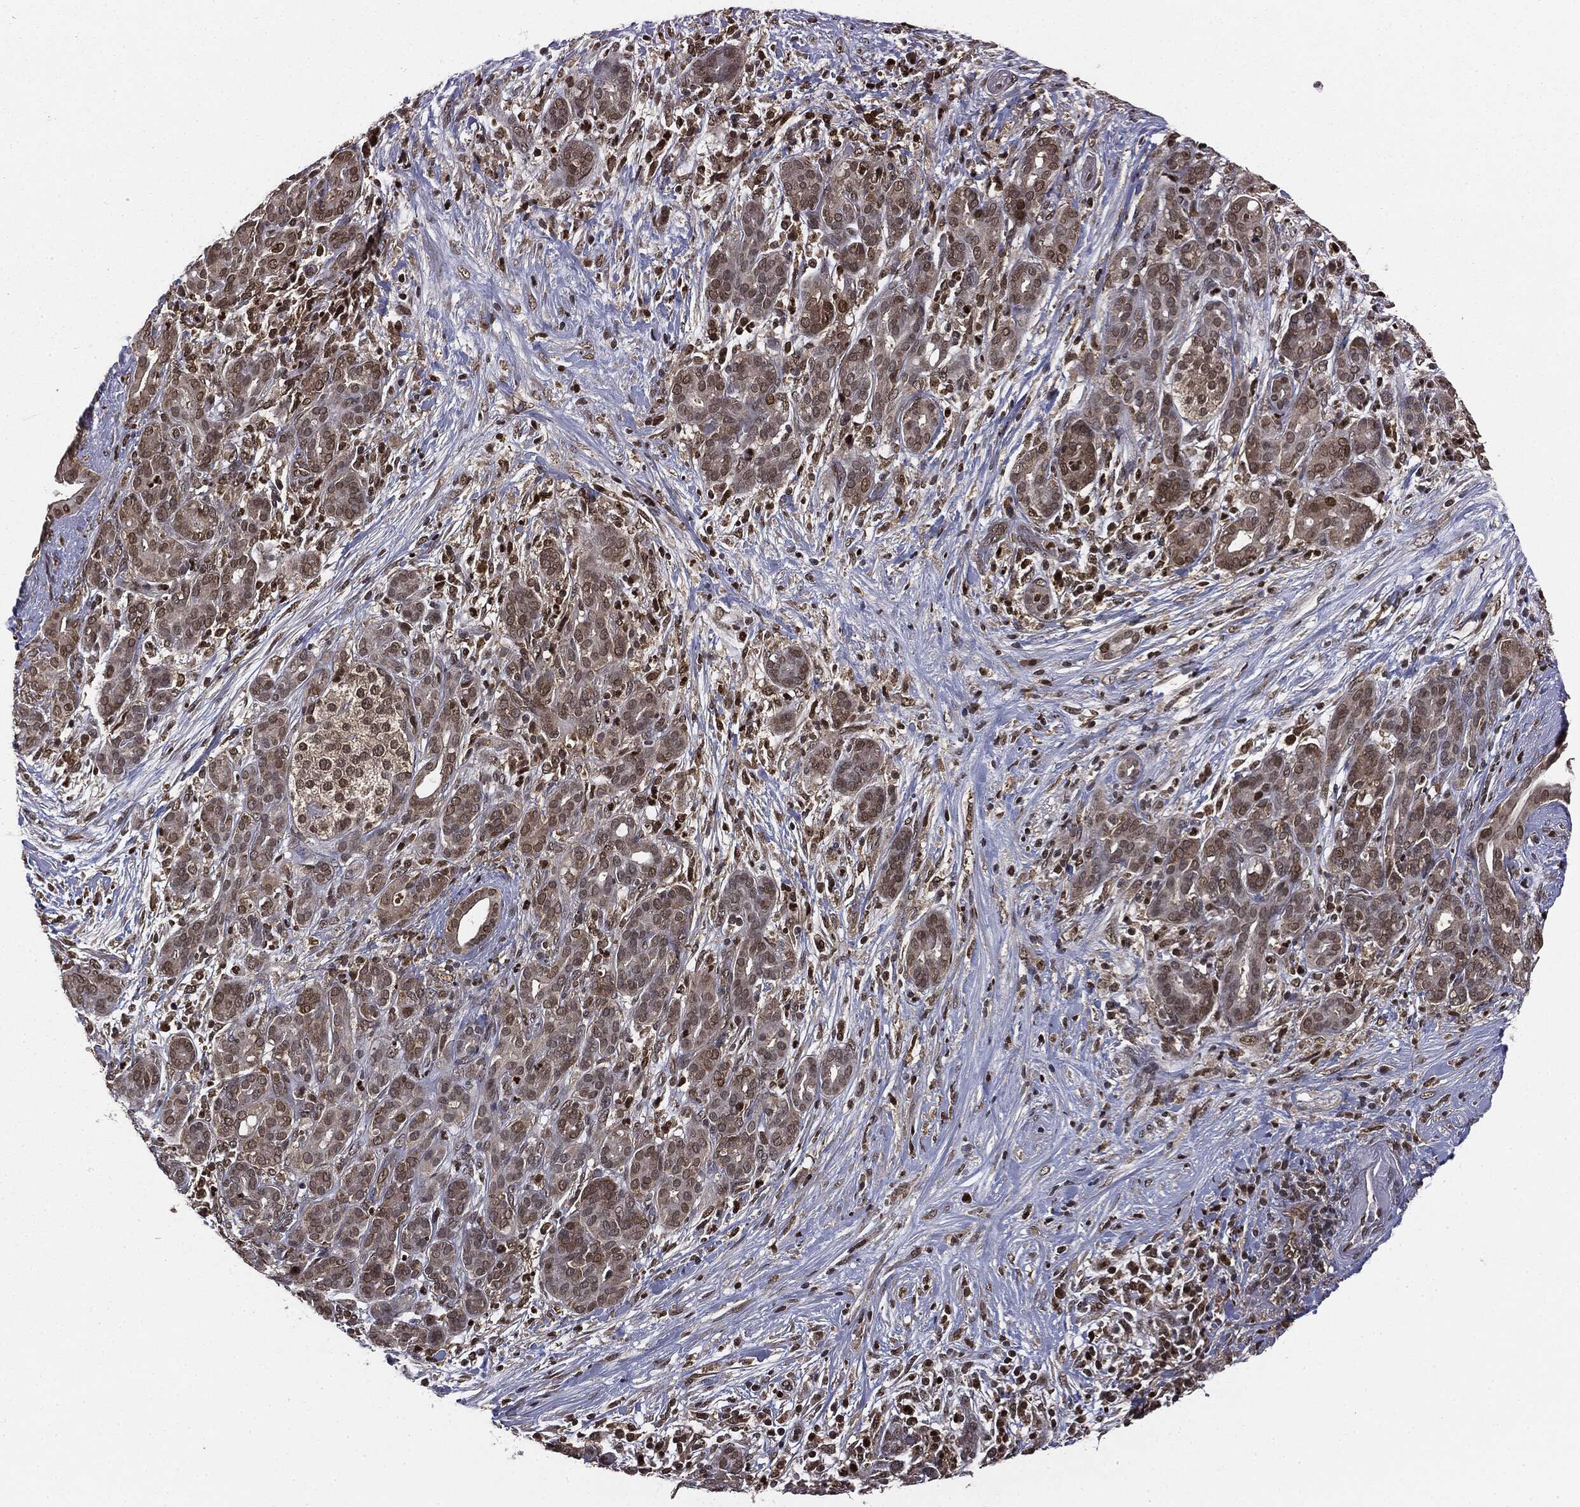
{"staining": {"intensity": "moderate", "quantity": "<25%", "location": "cytoplasmic/membranous,nuclear"}, "tissue": "pancreatic cancer", "cell_type": "Tumor cells", "image_type": "cancer", "snomed": [{"axis": "morphology", "description": "Adenocarcinoma, NOS"}, {"axis": "topography", "description": "Pancreas"}], "caption": "This is an image of immunohistochemistry staining of pancreatic cancer (adenocarcinoma), which shows moderate expression in the cytoplasmic/membranous and nuclear of tumor cells.", "gene": "TBC1D22A", "patient": {"sex": "male", "age": 44}}